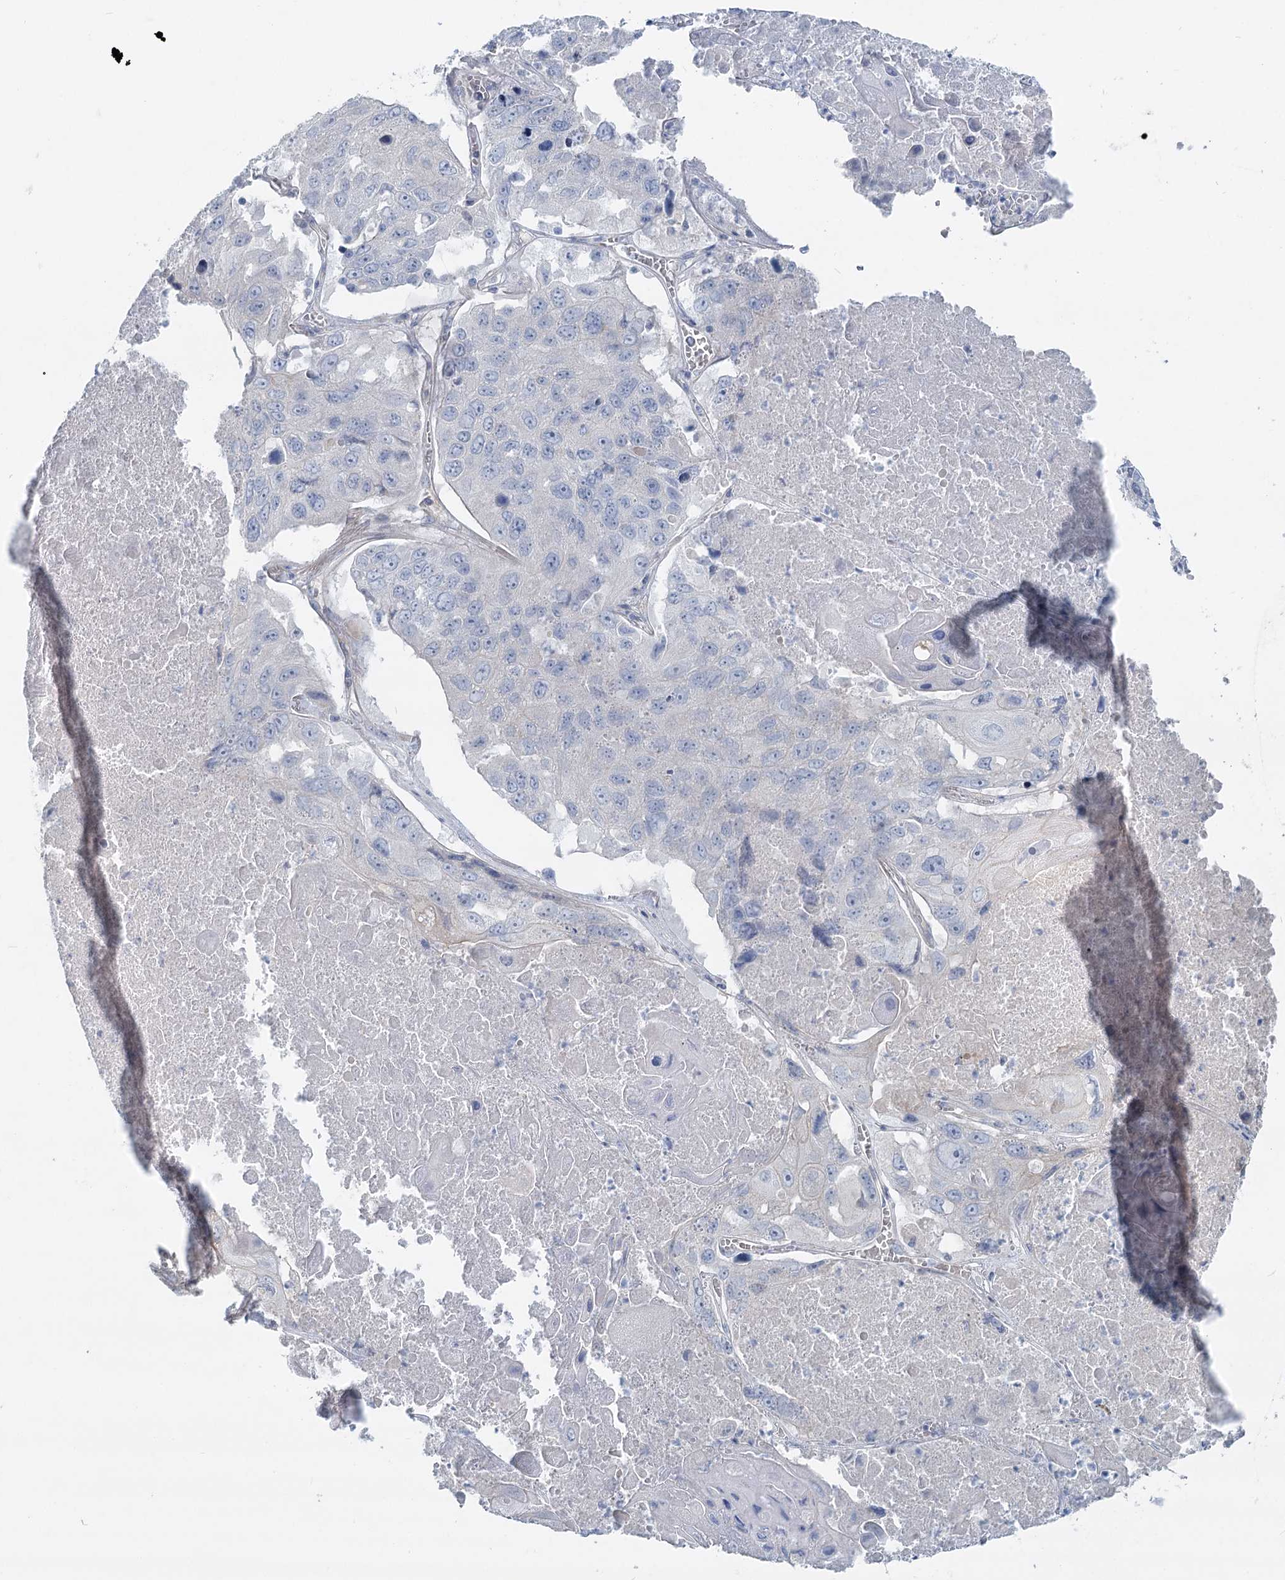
{"staining": {"intensity": "negative", "quantity": "none", "location": "none"}, "tissue": "lung cancer", "cell_type": "Tumor cells", "image_type": "cancer", "snomed": [{"axis": "morphology", "description": "Squamous cell carcinoma, NOS"}, {"axis": "topography", "description": "Lung"}], "caption": "This is an immunohistochemistry histopathology image of squamous cell carcinoma (lung). There is no positivity in tumor cells.", "gene": "DNMBP", "patient": {"sex": "male", "age": 61}}